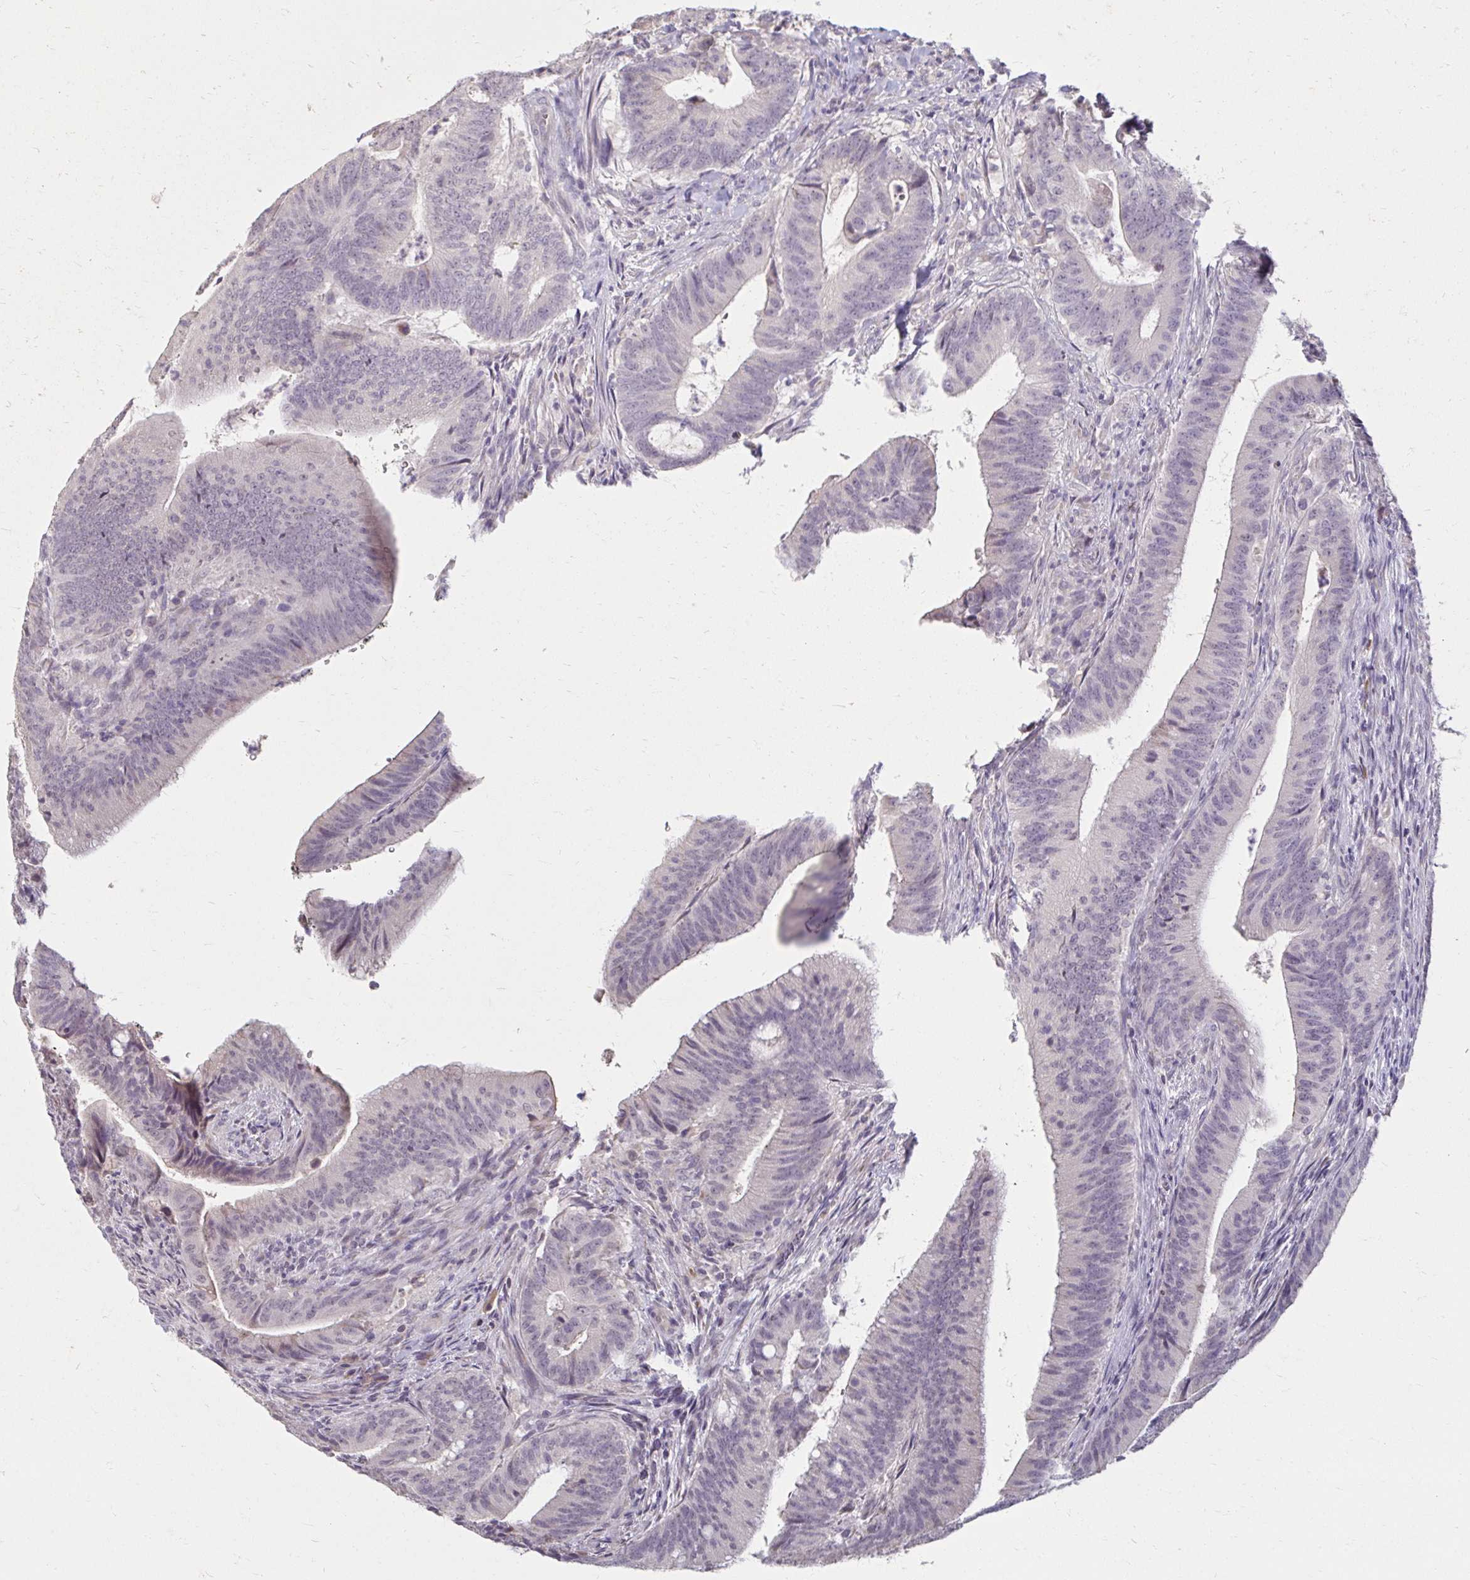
{"staining": {"intensity": "negative", "quantity": "none", "location": "none"}, "tissue": "colorectal cancer", "cell_type": "Tumor cells", "image_type": "cancer", "snomed": [{"axis": "morphology", "description": "Adenocarcinoma, NOS"}, {"axis": "topography", "description": "Colon"}], "caption": "Tumor cells are negative for protein expression in human adenocarcinoma (colorectal).", "gene": "DDN", "patient": {"sex": "female", "age": 43}}